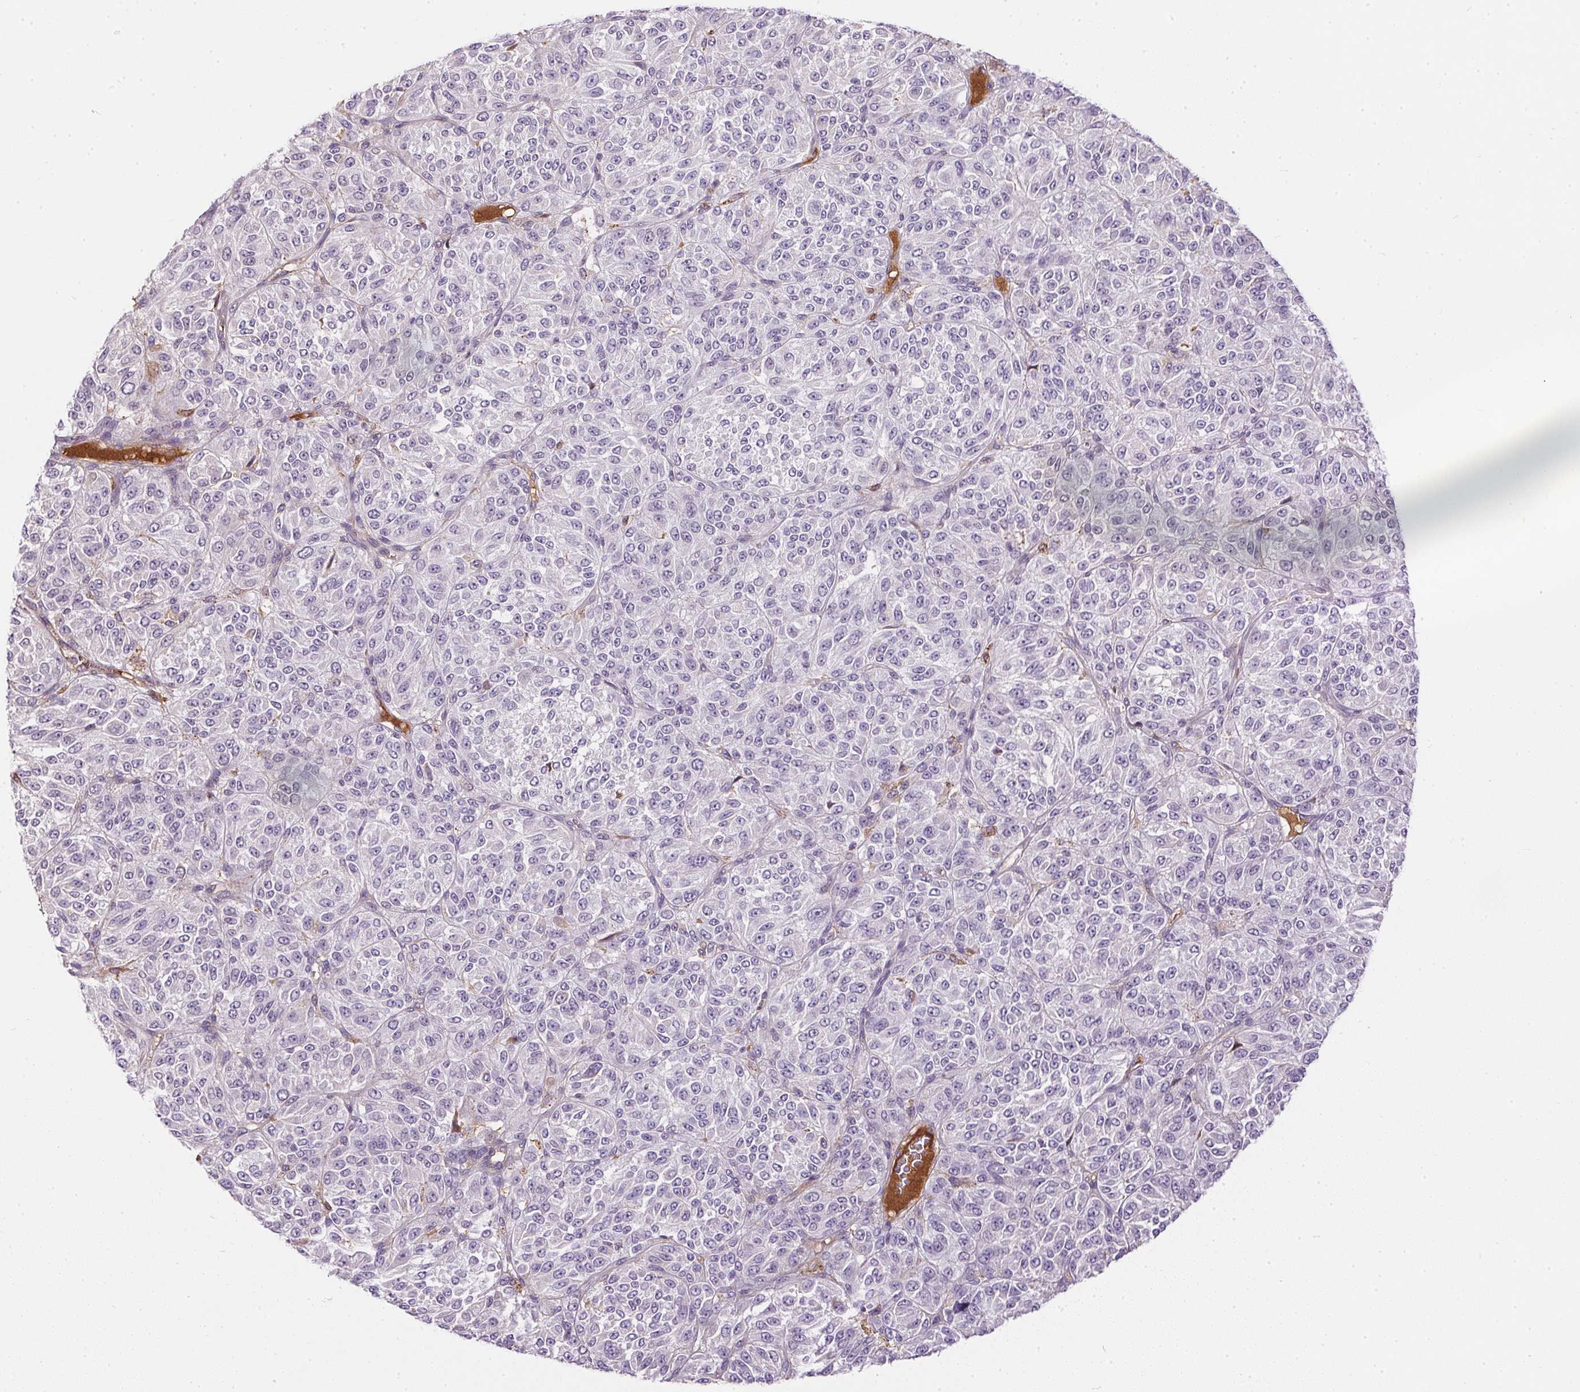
{"staining": {"intensity": "negative", "quantity": "none", "location": "none"}, "tissue": "melanoma", "cell_type": "Tumor cells", "image_type": "cancer", "snomed": [{"axis": "morphology", "description": "Malignant melanoma, Metastatic site"}, {"axis": "topography", "description": "Brain"}], "caption": "Immunohistochemistry (IHC) of melanoma displays no positivity in tumor cells.", "gene": "ORM1", "patient": {"sex": "female", "age": 56}}